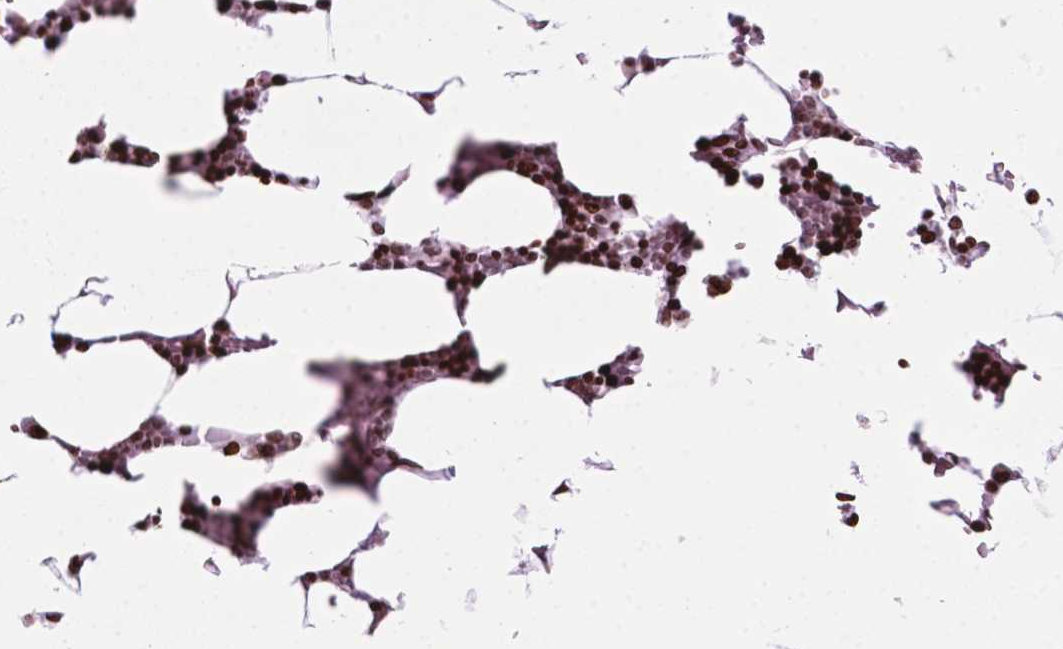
{"staining": {"intensity": "strong", "quantity": ">75%", "location": "nuclear"}, "tissue": "bone marrow", "cell_type": "Hematopoietic cells", "image_type": "normal", "snomed": [{"axis": "morphology", "description": "Normal tissue, NOS"}, {"axis": "topography", "description": "Bone marrow"}], "caption": "A photomicrograph showing strong nuclear positivity in about >75% of hematopoietic cells in unremarkable bone marrow, as visualized by brown immunohistochemical staining.", "gene": "TMEM250", "patient": {"sex": "female", "age": 52}}